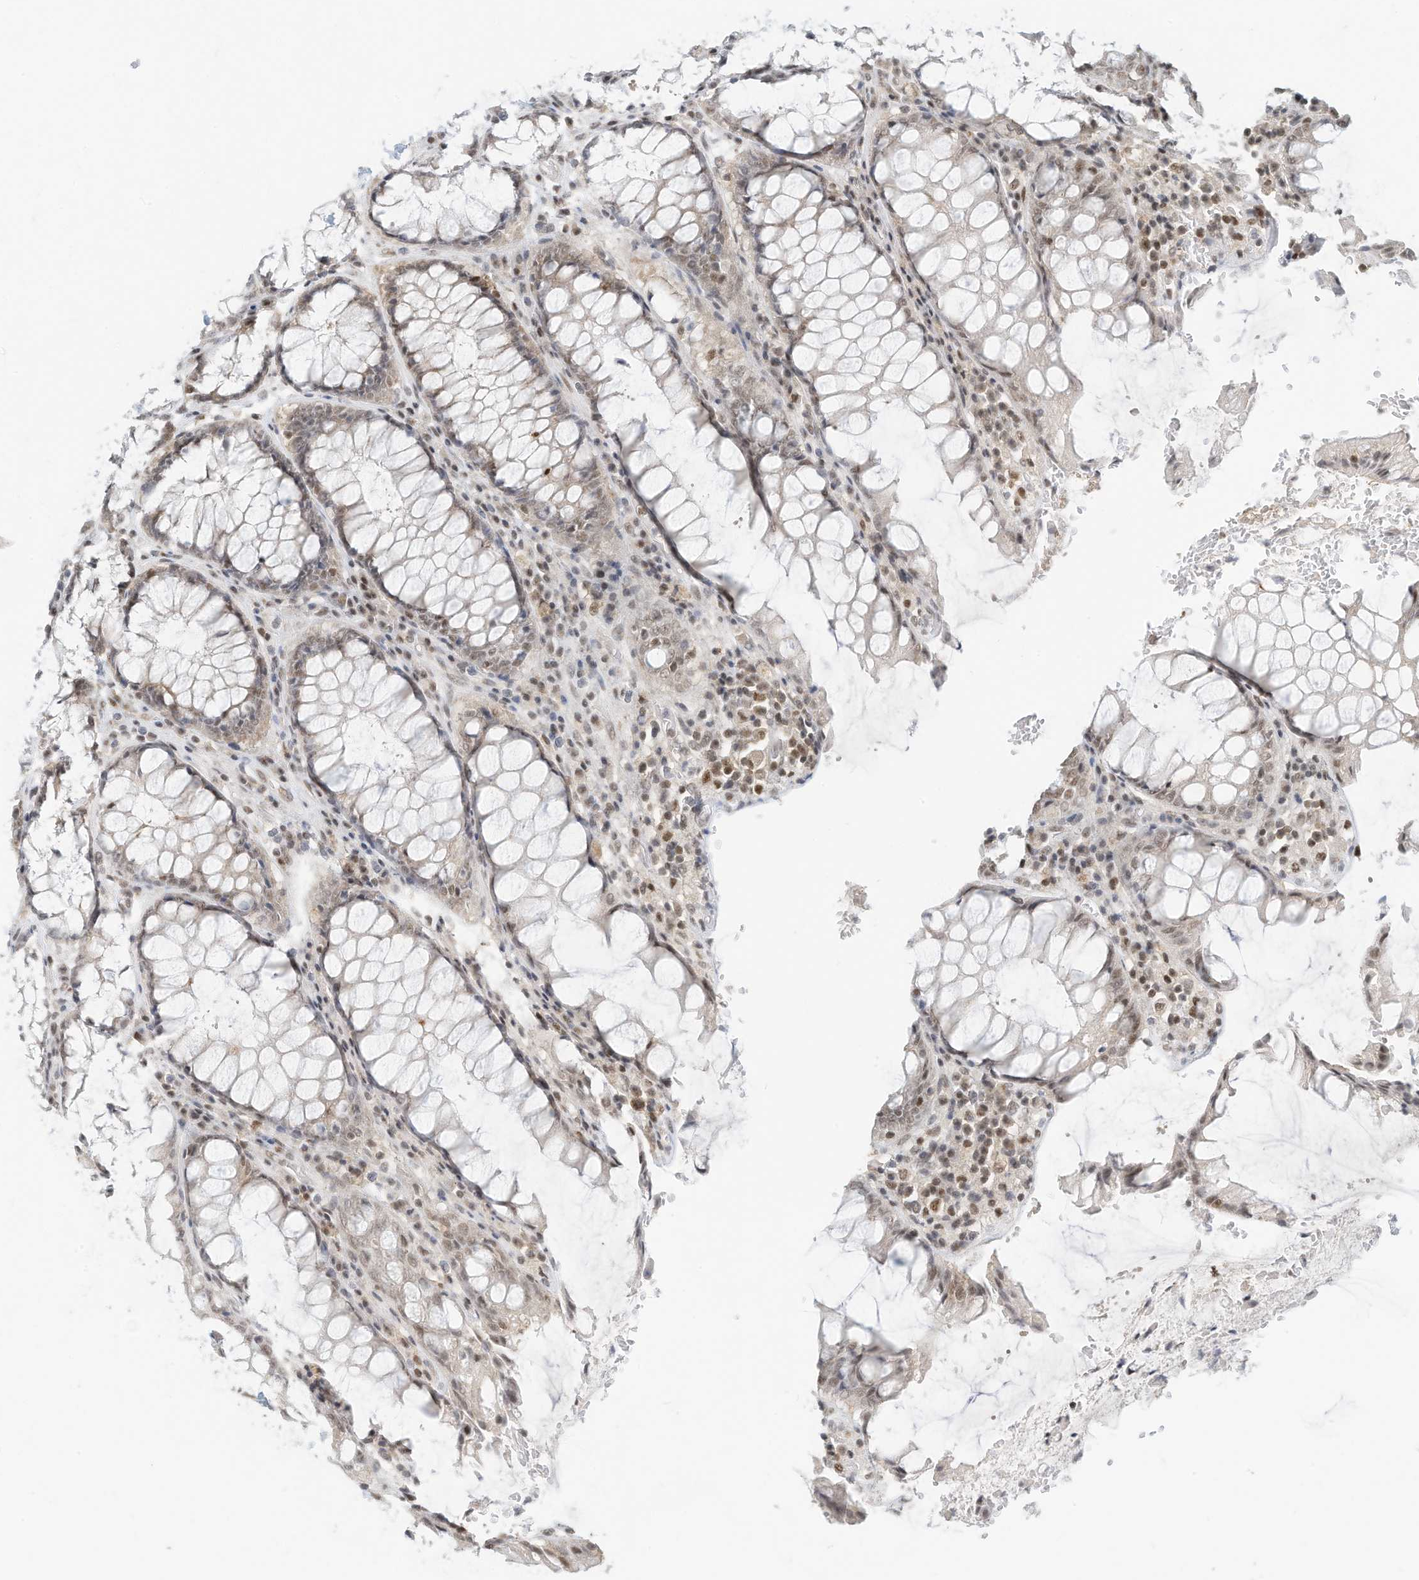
{"staining": {"intensity": "moderate", "quantity": "25%-75%", "location": "cytoplasmic/membranous,nuclear"}, "tissue": "rectum", "cell_type": "Glandular cells", "image_type": "normal", "snomed": [{"axis": "morphology", "description": "Normal tissue, NOS"}, {"axis": "topography", "description": "Rectum"}], "caption": "Immunohistochemical staining of unremarkable human rectum reveals 25%-75% levels of moderate cytoplasmic/membranous,nuclear protein staining in about 25%-75% of glandular cells. (DAB (3,3'-diaminobenzidine) IHC, brown staining for protein, blue staining for nuclei).", "gene": "OGT", "patient": {"sex": "male", "age": 64}}